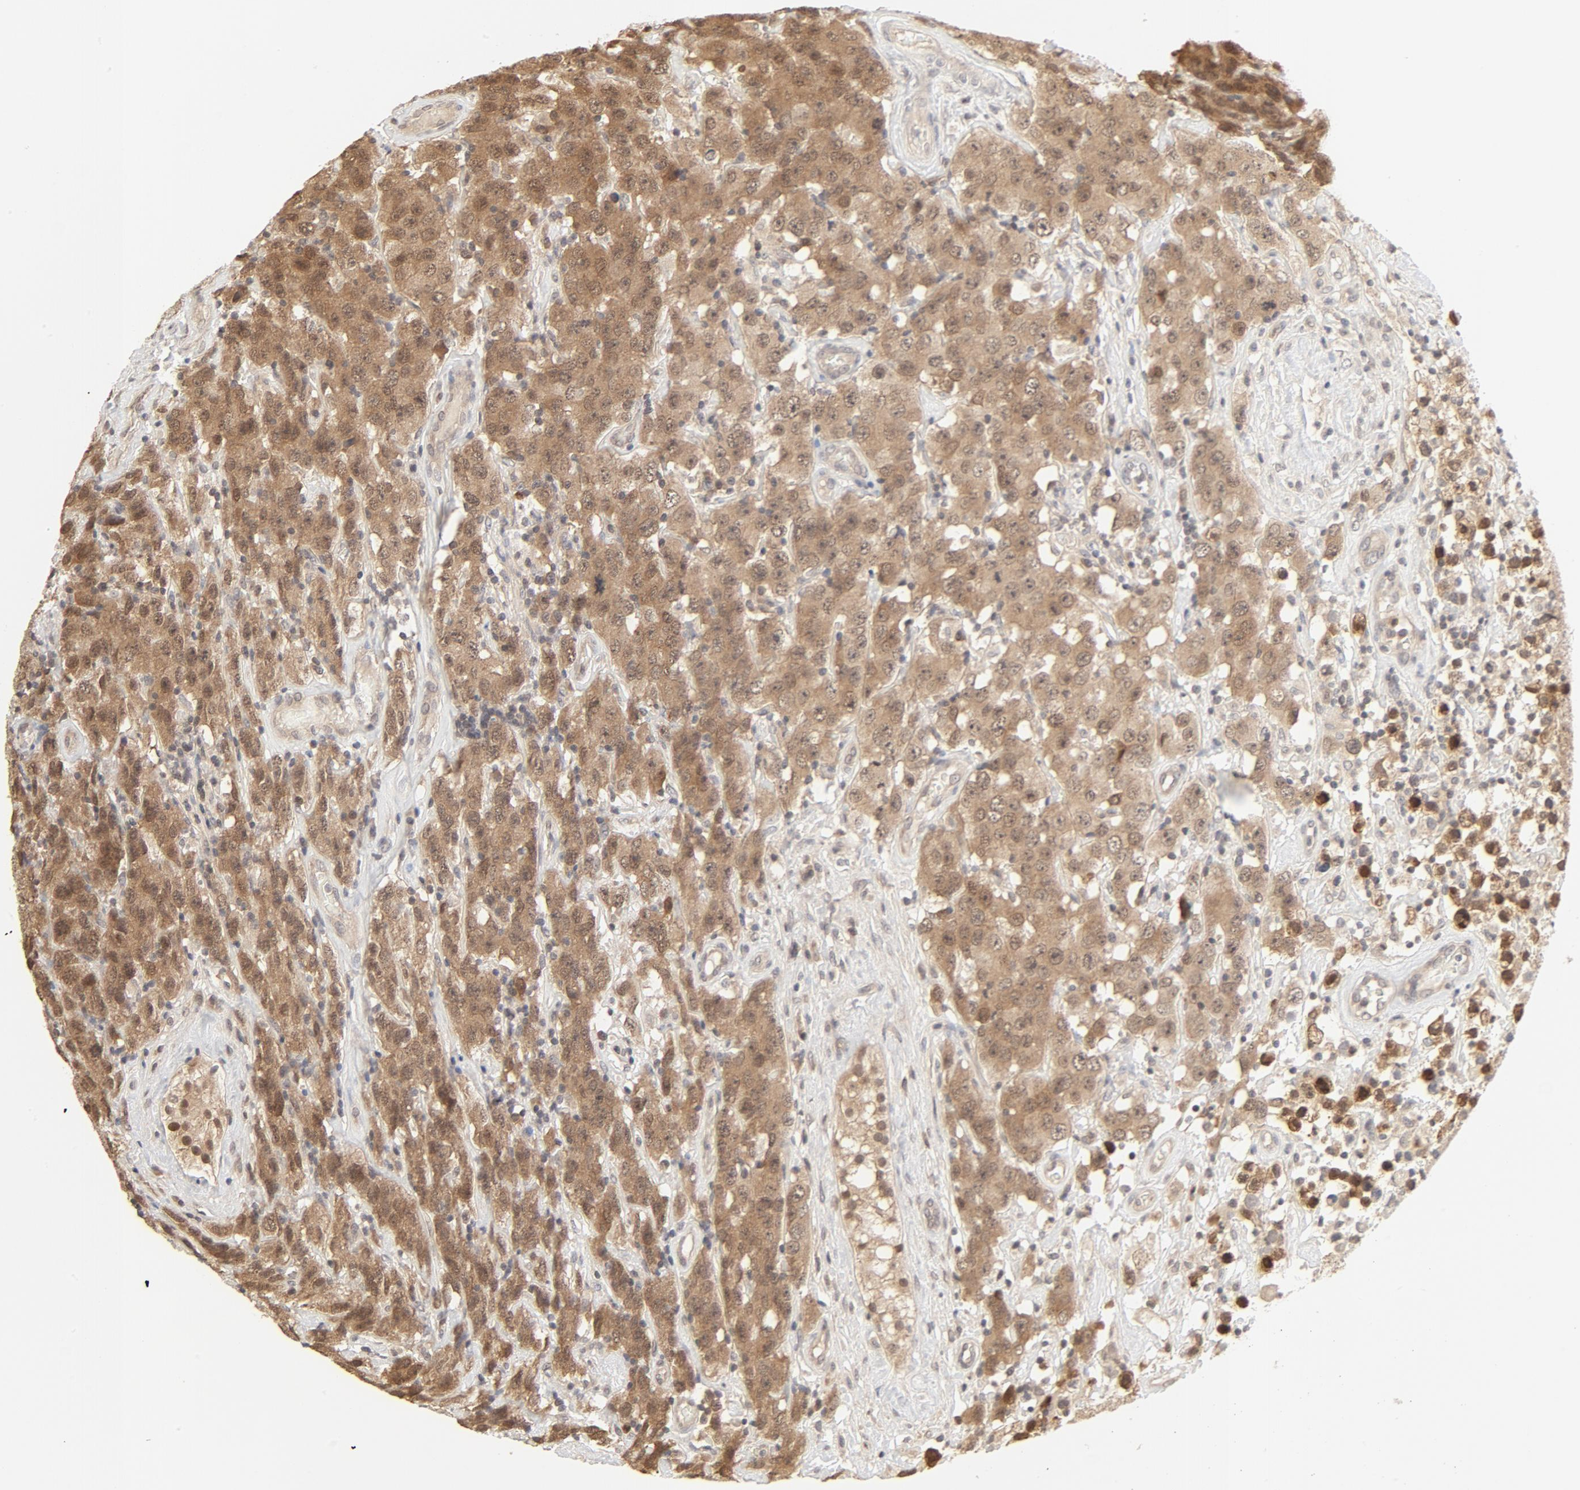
{"staining": {"intensity": "moderate", "quantity": ">75%", "location": "cytoplasmic/membranous,nuclear"}, "tissue": "testis cancer", "cell_type": "Tumor cells", "image_type": "cancer", "snomed": [{"axis": "morphology", "description": "Seminoma, NOS"}, {"axis": "topography", "description": "Testis"}], "caption": "A histopathology image showing moderate cytoplasmic/membranous and nuclear positivity in about >75% of tumor cells in testis cancer, as visualized by brown immunohistochemical staining.", "gene": "NEDD8", "patient": {"sex": "male", "age": 52}}